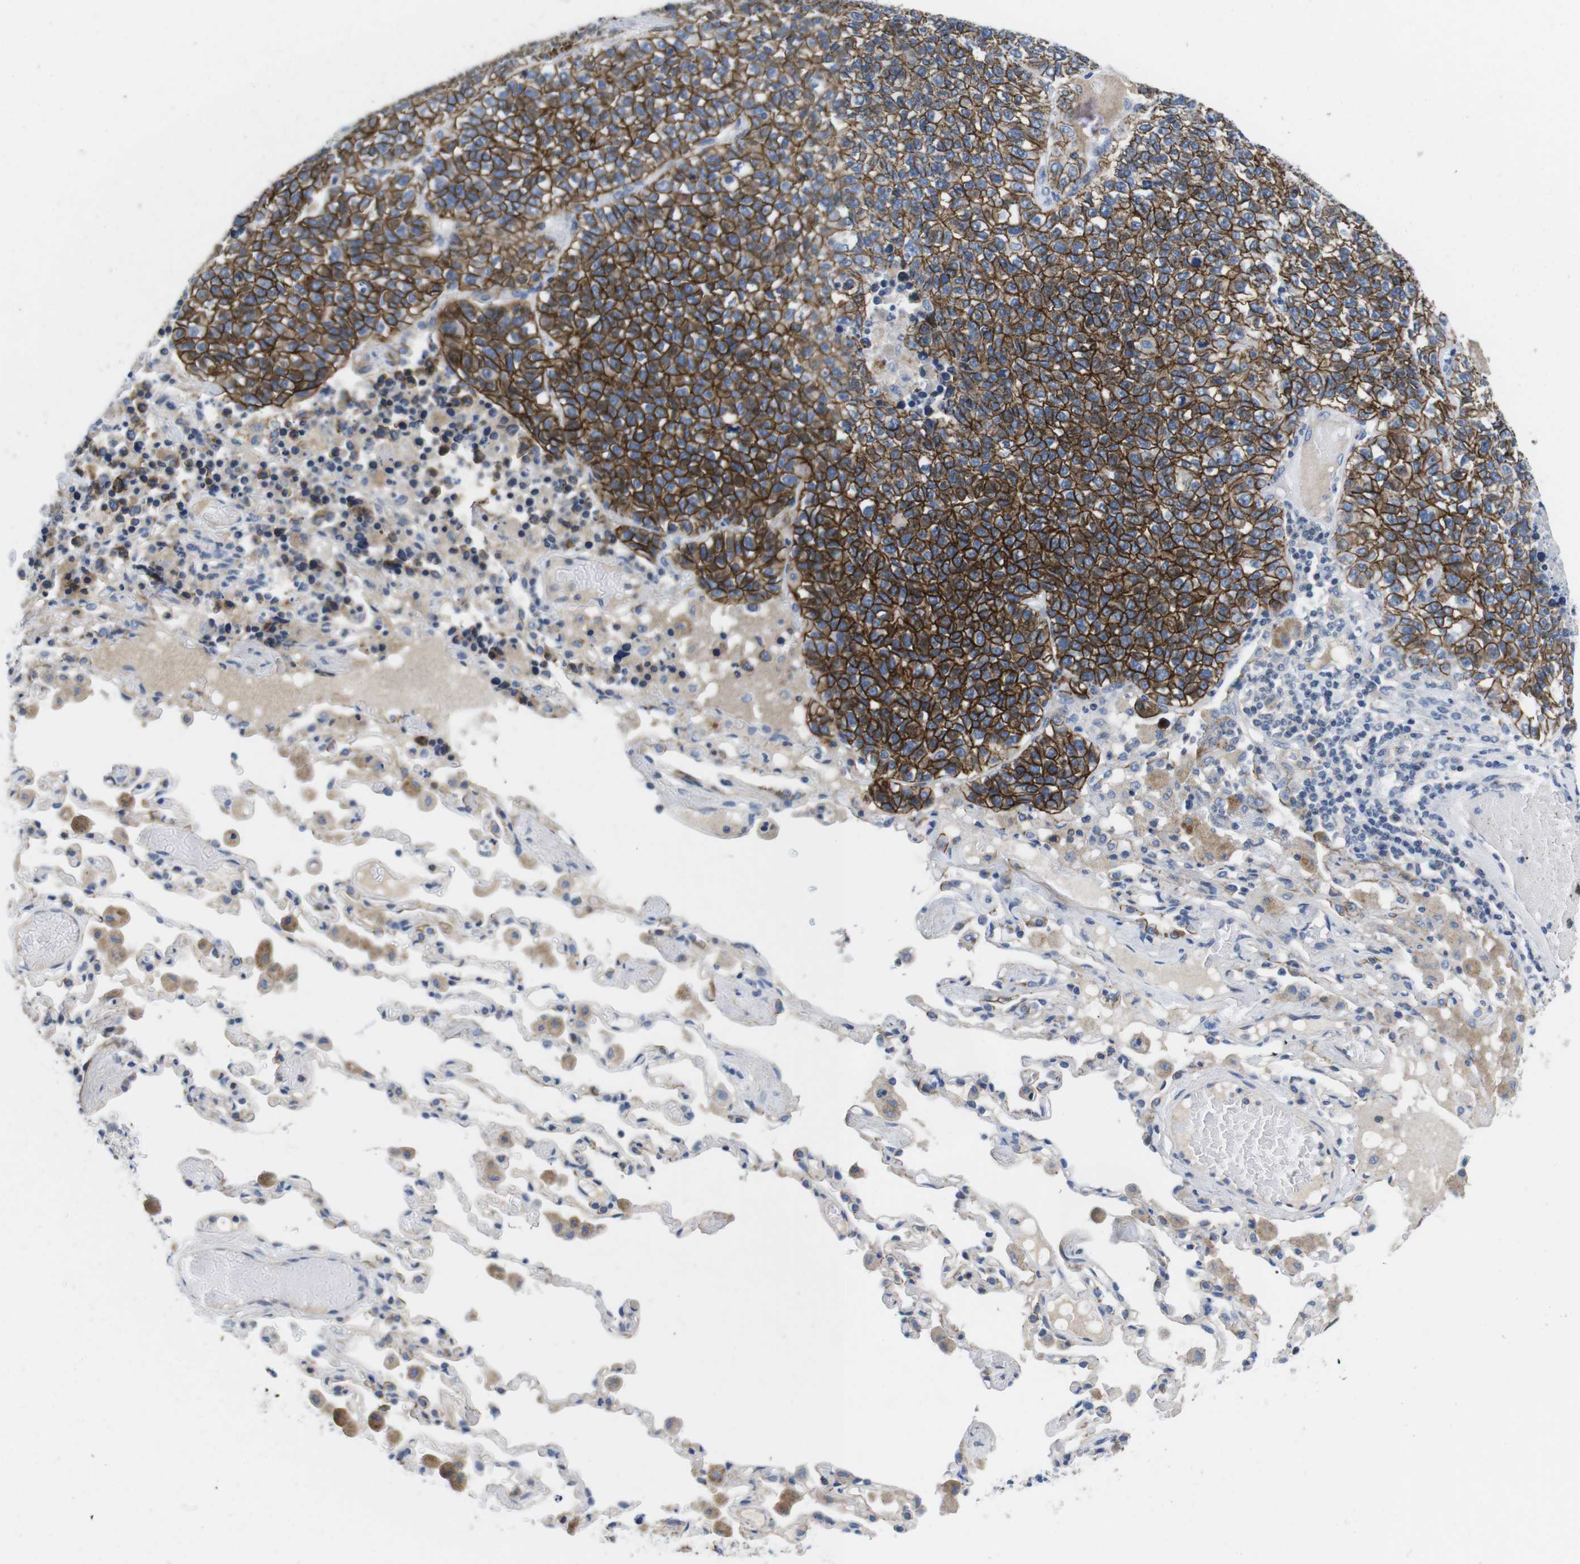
{"staining": {"intensity": "strong", "quantity": ">75%", "location": "cytoplasmic/membranous"}, "tissue": "lung cancer", "cell_type": "Tumor cells", "image_type": "cancer", "snomed": [{"axis": "morphology", "description": "Adenocarcinoma, NOS"}, {"axis": "topography", "description": "Lung"}], "caption": "Adenocarcinoma (lung) stained with a brown dye reveals strong cytoplasmic/membranous positive positivity in approximately >75% of tumor cells.", "gene": "SCRIB", "patient": {"sex": "male", "age": 49}}